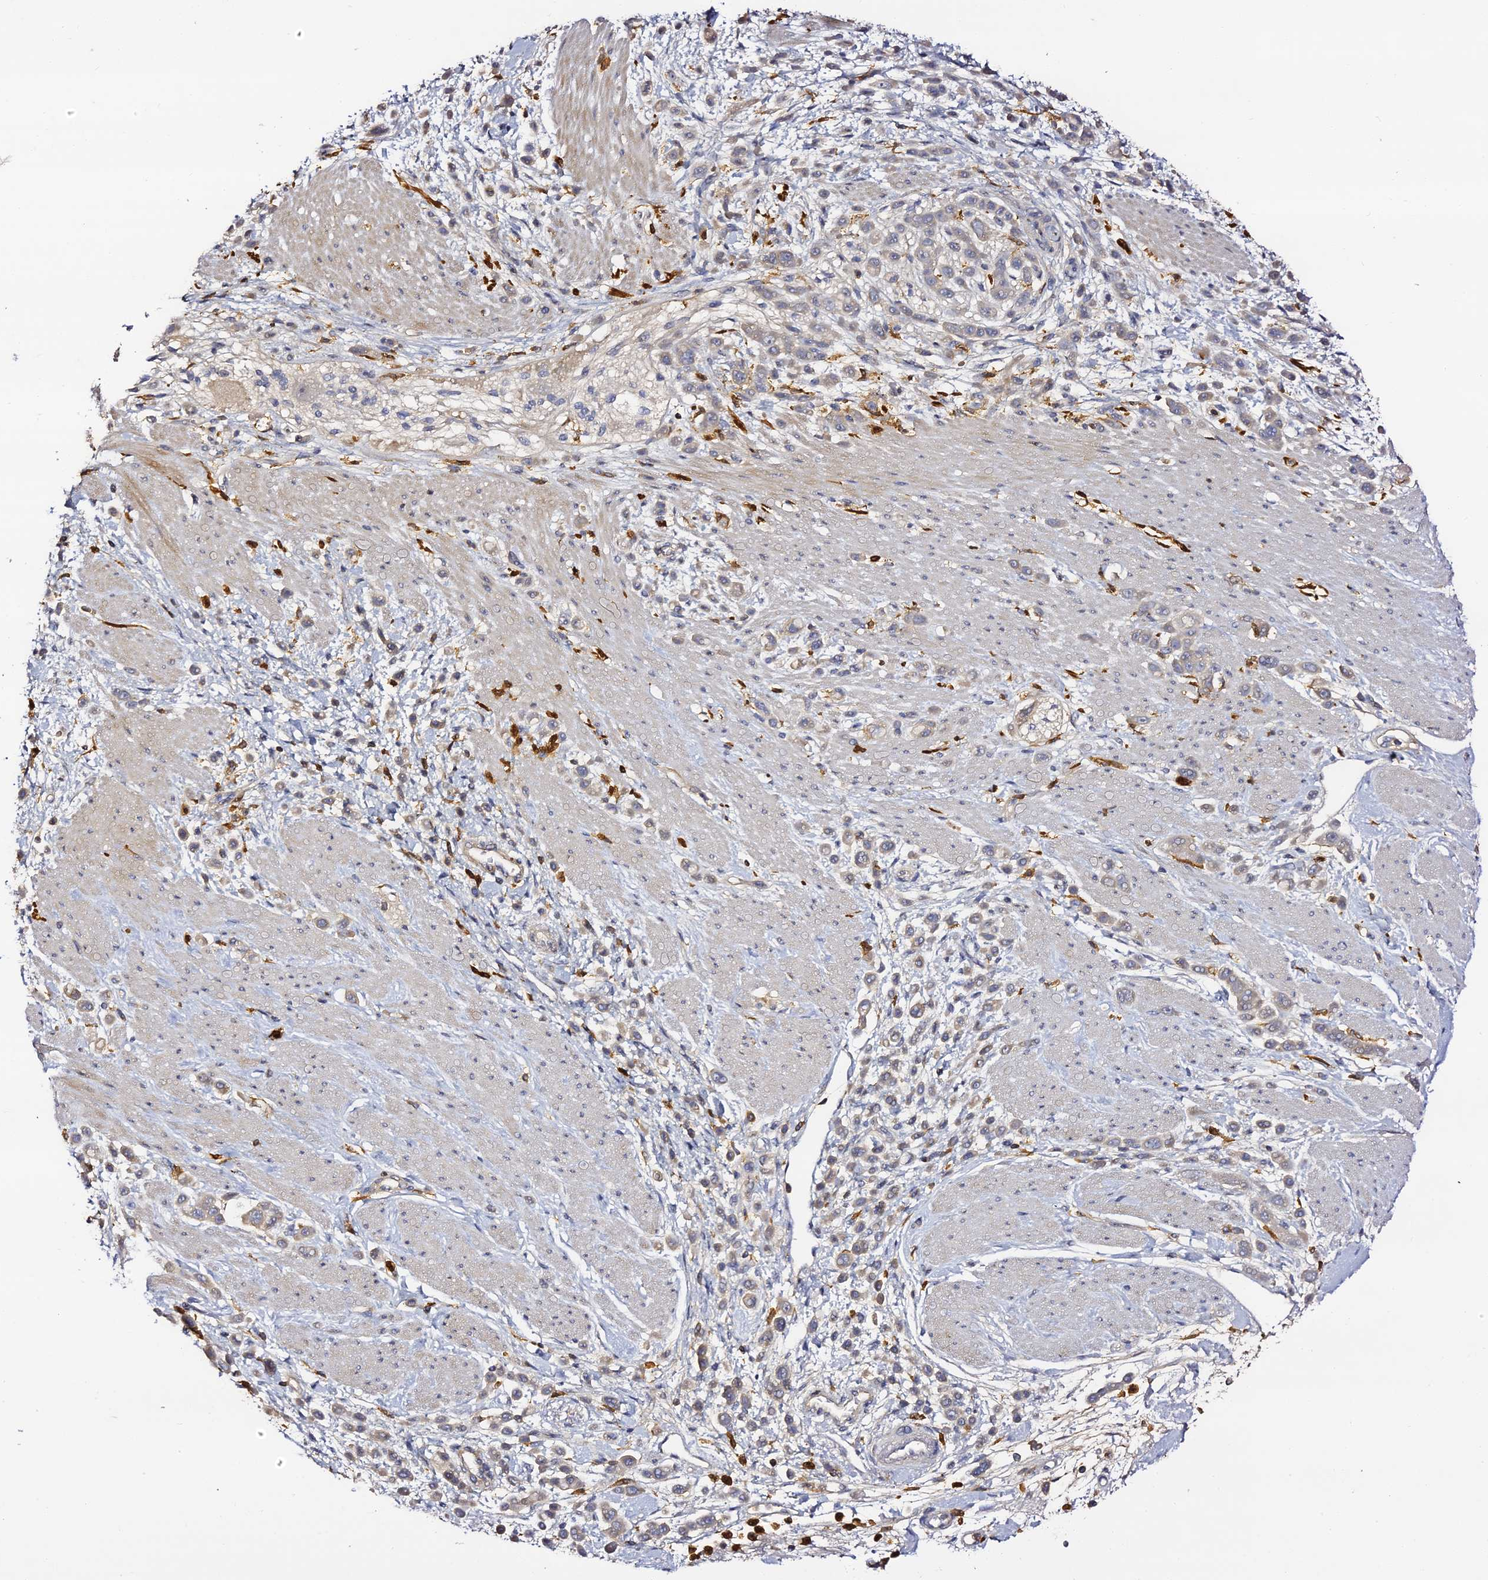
{"staining": {"intensity": "weak", "quantity": "<25%", "location": "cytoplasmic/membranous"}, "tissue": "pancreatic cancer", "cell_type": "Tumor cells", "image_type": "cancer", "snomed": [{"axis": "morphology", "description": "Normal tissue, NOS"}, {"axis": "morphology", "description": "Adenocarcinoma, NOS"}, {"axis": "topography", "description": "Pancreas"}], "caption": "The IHC micrograph has no significant expression in tumor cells of pancreatic cancer (adenocarcinoma) tissue.", "gene": "IL4I1", "patient": {"sex": "female", "age": 64}}